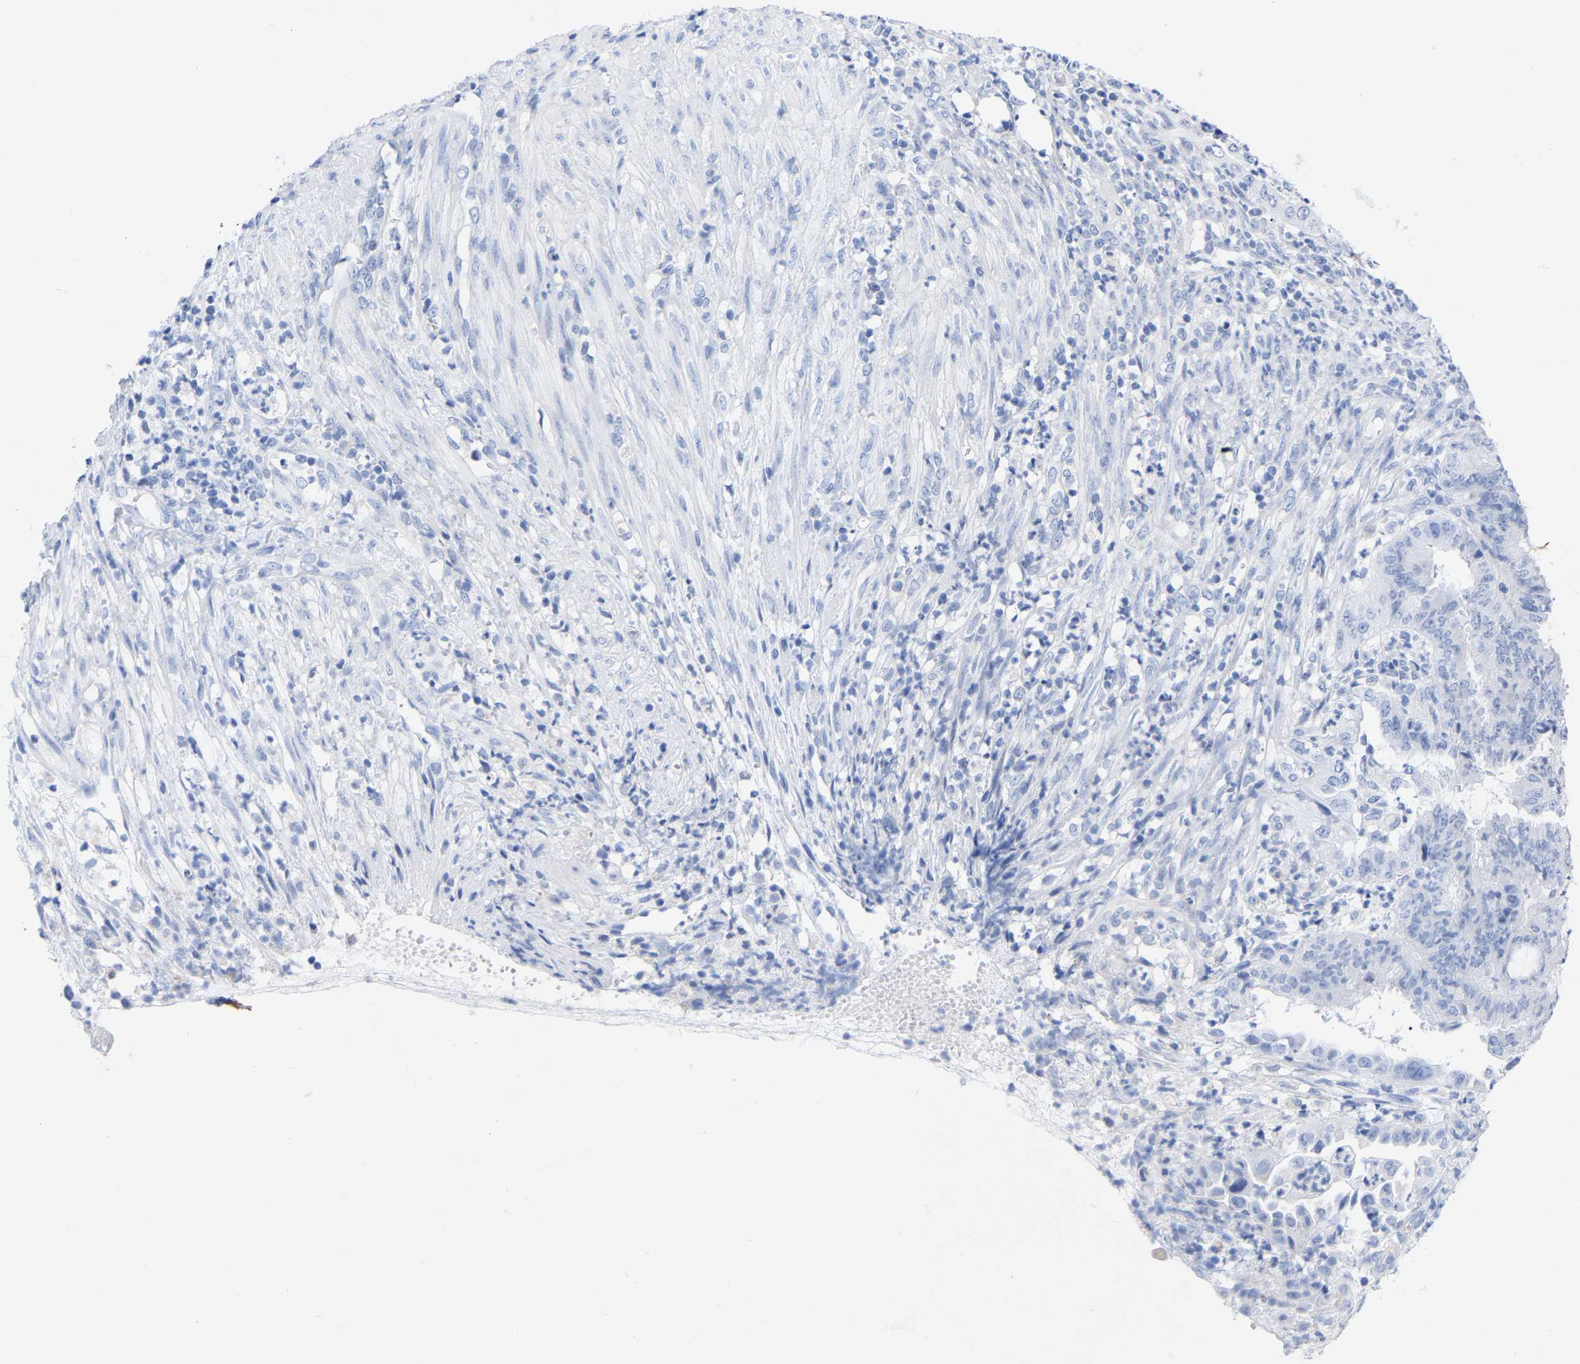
{"staining": {"intensity": "negative", "quantity": "none", "location": "none"}, "tissue": "endometrial cancer", "cell_type": "Tumor cells", "image_type": "cancer", "snomed": [{"axis": "morphology", "description": "Adenocarcinoma, NOS"}, {"axis": "topography", "description": "Endometrium"}], "caption": "The micrograph exhibits no significant expression in tumor cells of endometrial adenocarcinoma.", "gene": "ZNF629", "patient": {"sex": "female", "age": 51}}